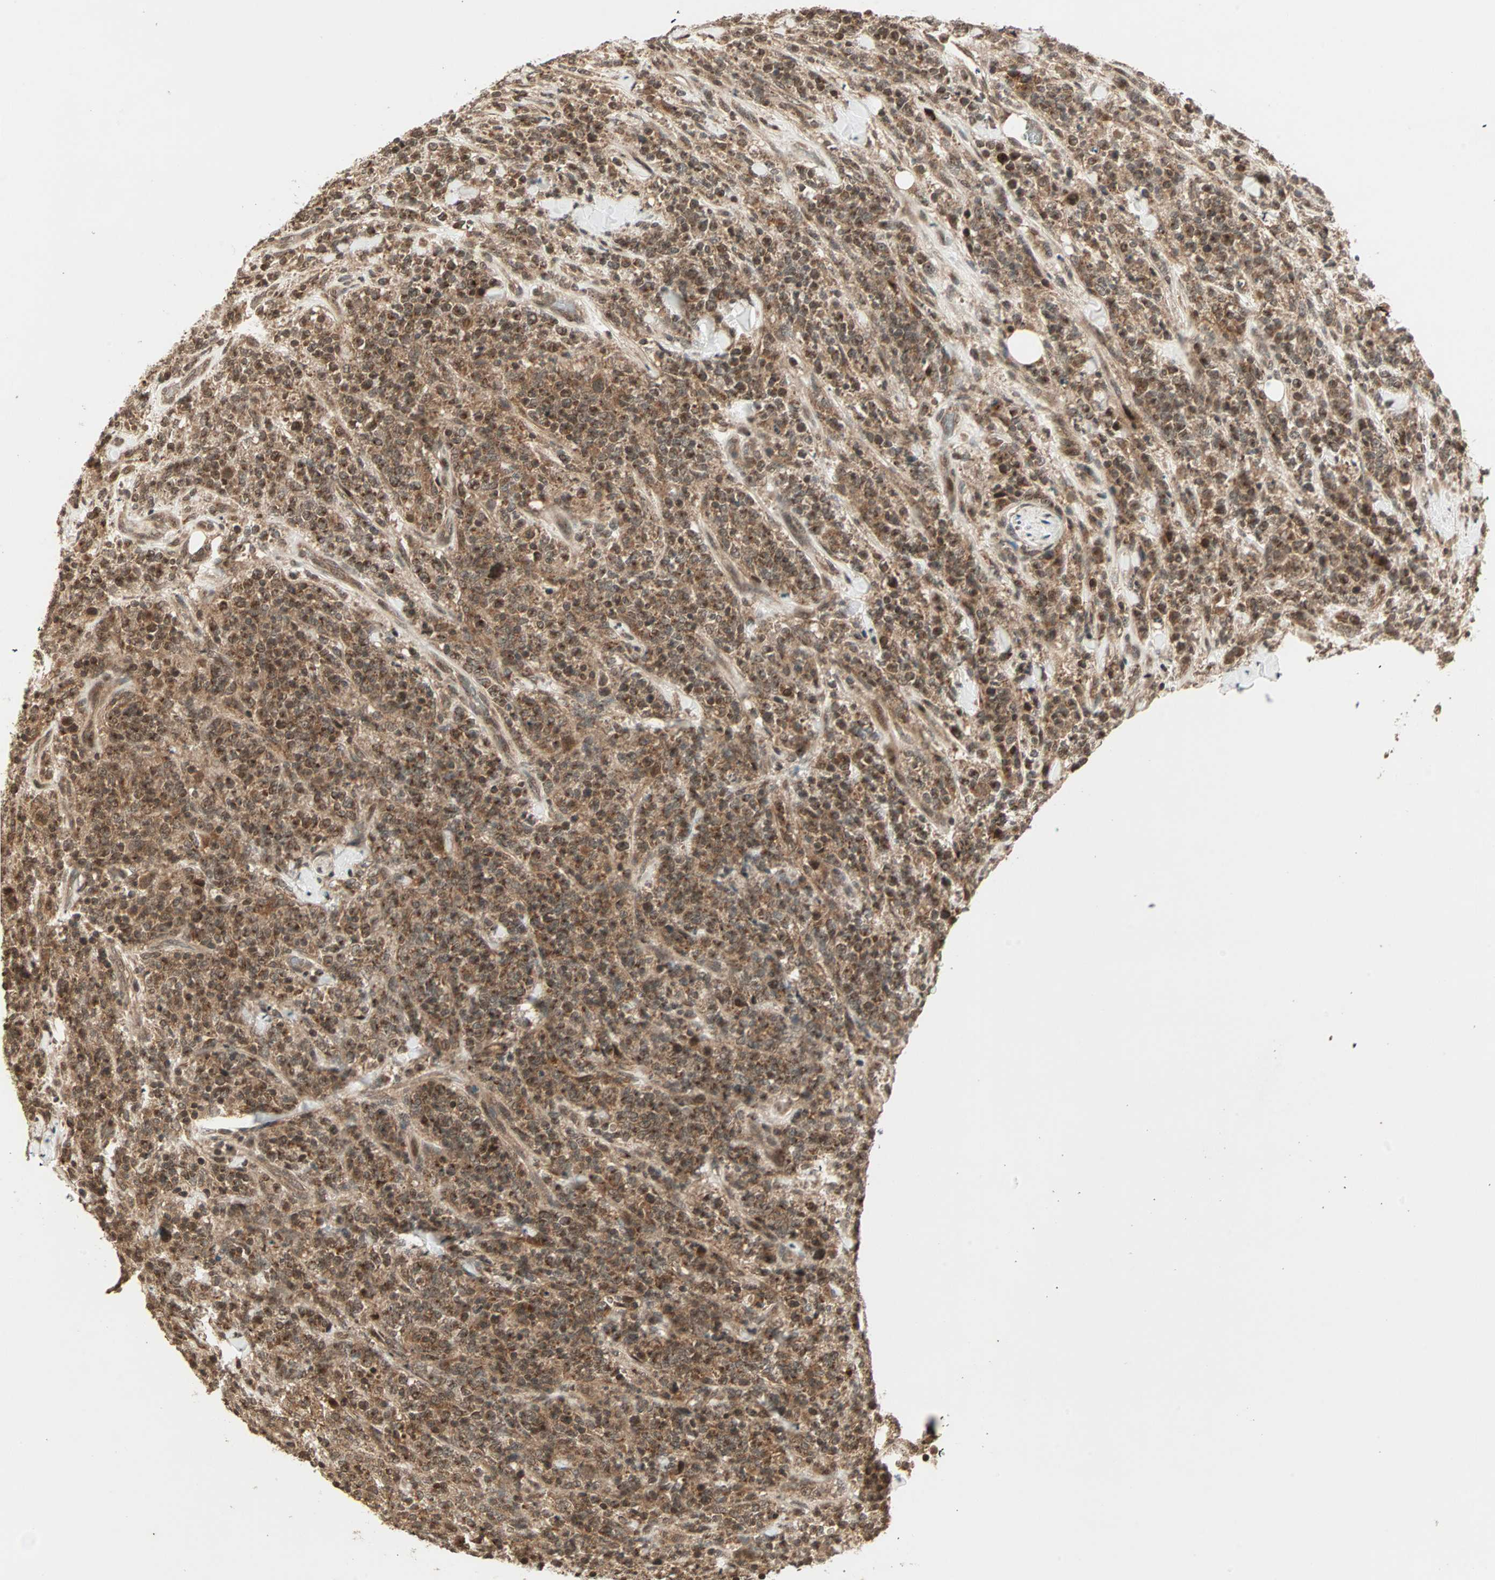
{"staining": {"intensity": "moderate", "quantity": ">75%", "location": "cytoplasmic/membranous"}, "tissue": "lymphoma", "cell_type": "Tumor cells", "image_type": "cancer", "snomed": [{"axis": "morphology", "description": "Malignant lymphoma, non-Hodgkin's type, High grade"}, {"axis": "topography", "description": "Soft tissue"}], "caption": "A high-resolution image shows IHC staining of lymphoma, which shows moderate cytoplasmic/membranous staining in about >75% of tumor cells. Nuclei are stained in blue.", "gene": "RFFL", "patient": {"sex": "male", "age": 18}}